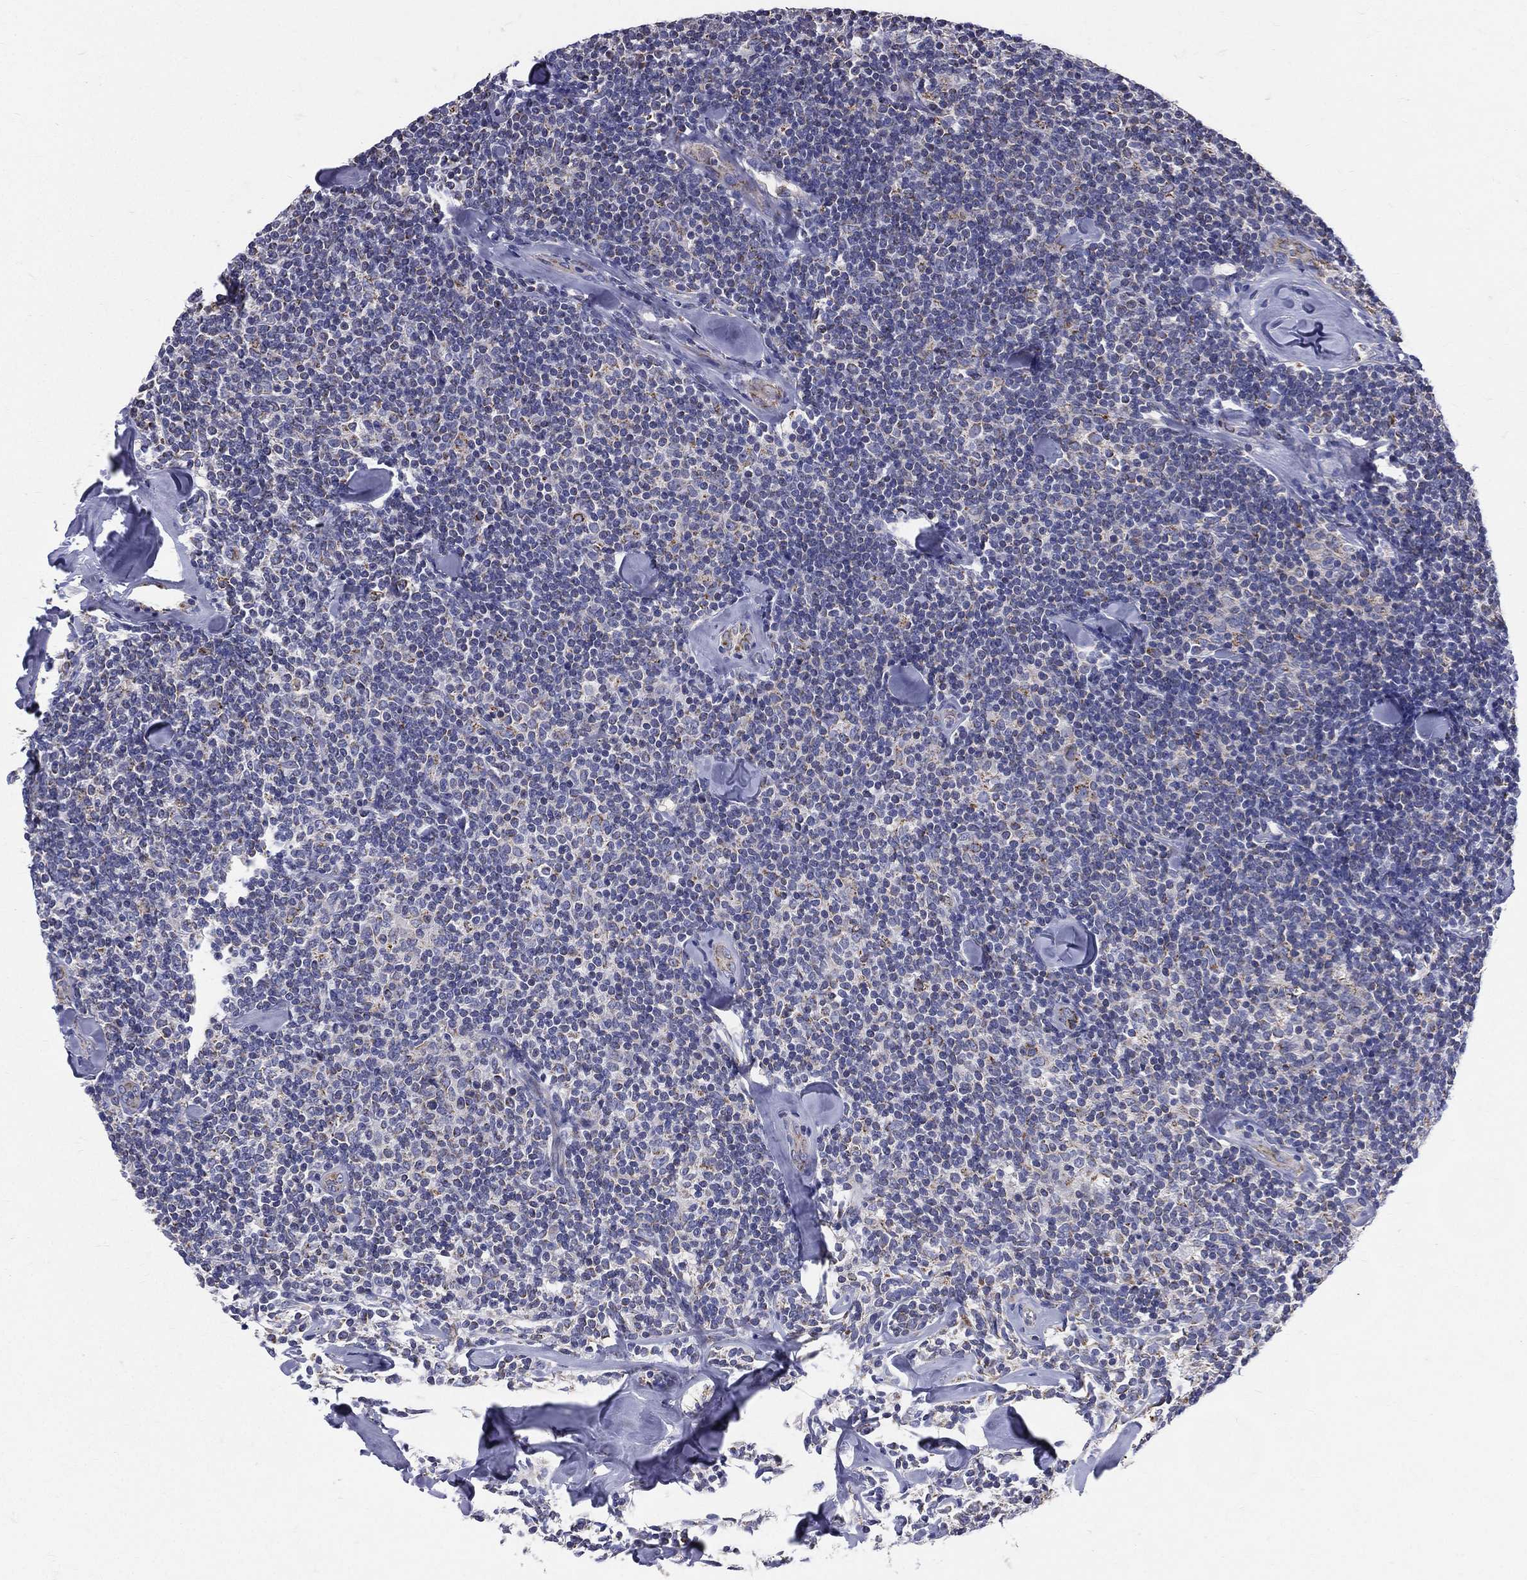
{"staining": {"intensity": "negative", "quantity": "none", "location": "none"}, "tissue": "lymphoma", "cell_type": "Tumor cells", "image_type": "cancer", "snomed": [{"axis": "morphology", "description": "Malignant lymphoma, non-Hodgkin's type, Low grade"}, {"axis": "topography", "description": "Lymph node"}], "caption": "High power microscopy image of an immunohistochemistry histopathology image of low-grade malignant lymphoma, non-Hodgkin's type, revealing no significant expression in tumor cells.", "gene": "PWWP3A", "patient": {"sex": "female", "age": 56}}